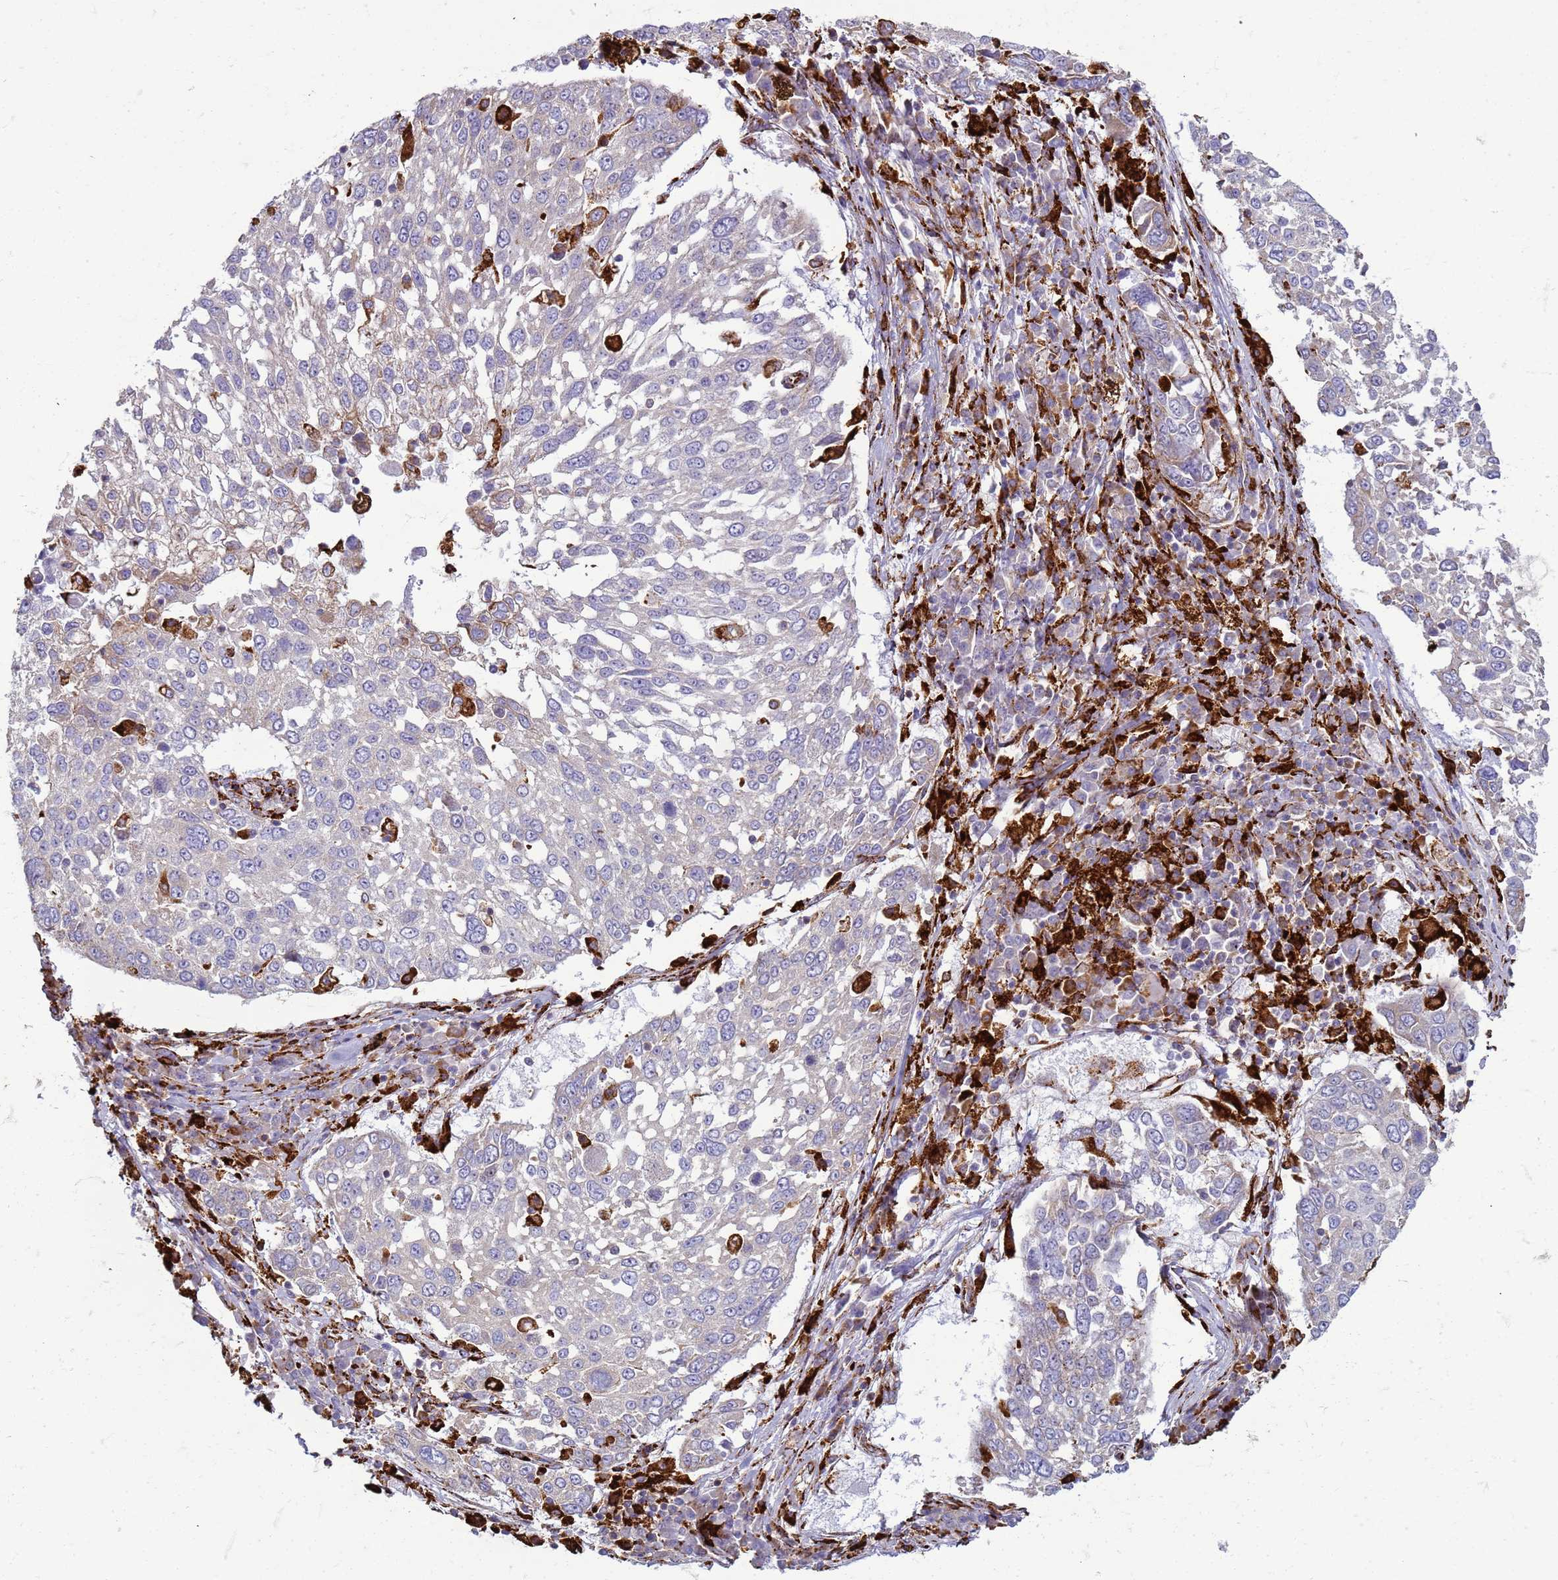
{"staining": {"intensity": "negative", "quantity": "none", "location": "none"}, "tissue": "lung cancer", "cell_type": "Tumor cells", "image_type": "cancer", "snomed": [{"axis": "morphology", "description": "Squamous cell carcinoma, NOS"}, {"axis": "topography", "description": "Lung"}], "caption": "Immunohistochemistry photomicrograph of neoplastic tissue: human lung cancer (squamous cell carcinoma) stained with DAB reveals no significant protein staining in tumor cells.", "gene": "PDK3", "patient": {"sex": "male", "age": 65}}